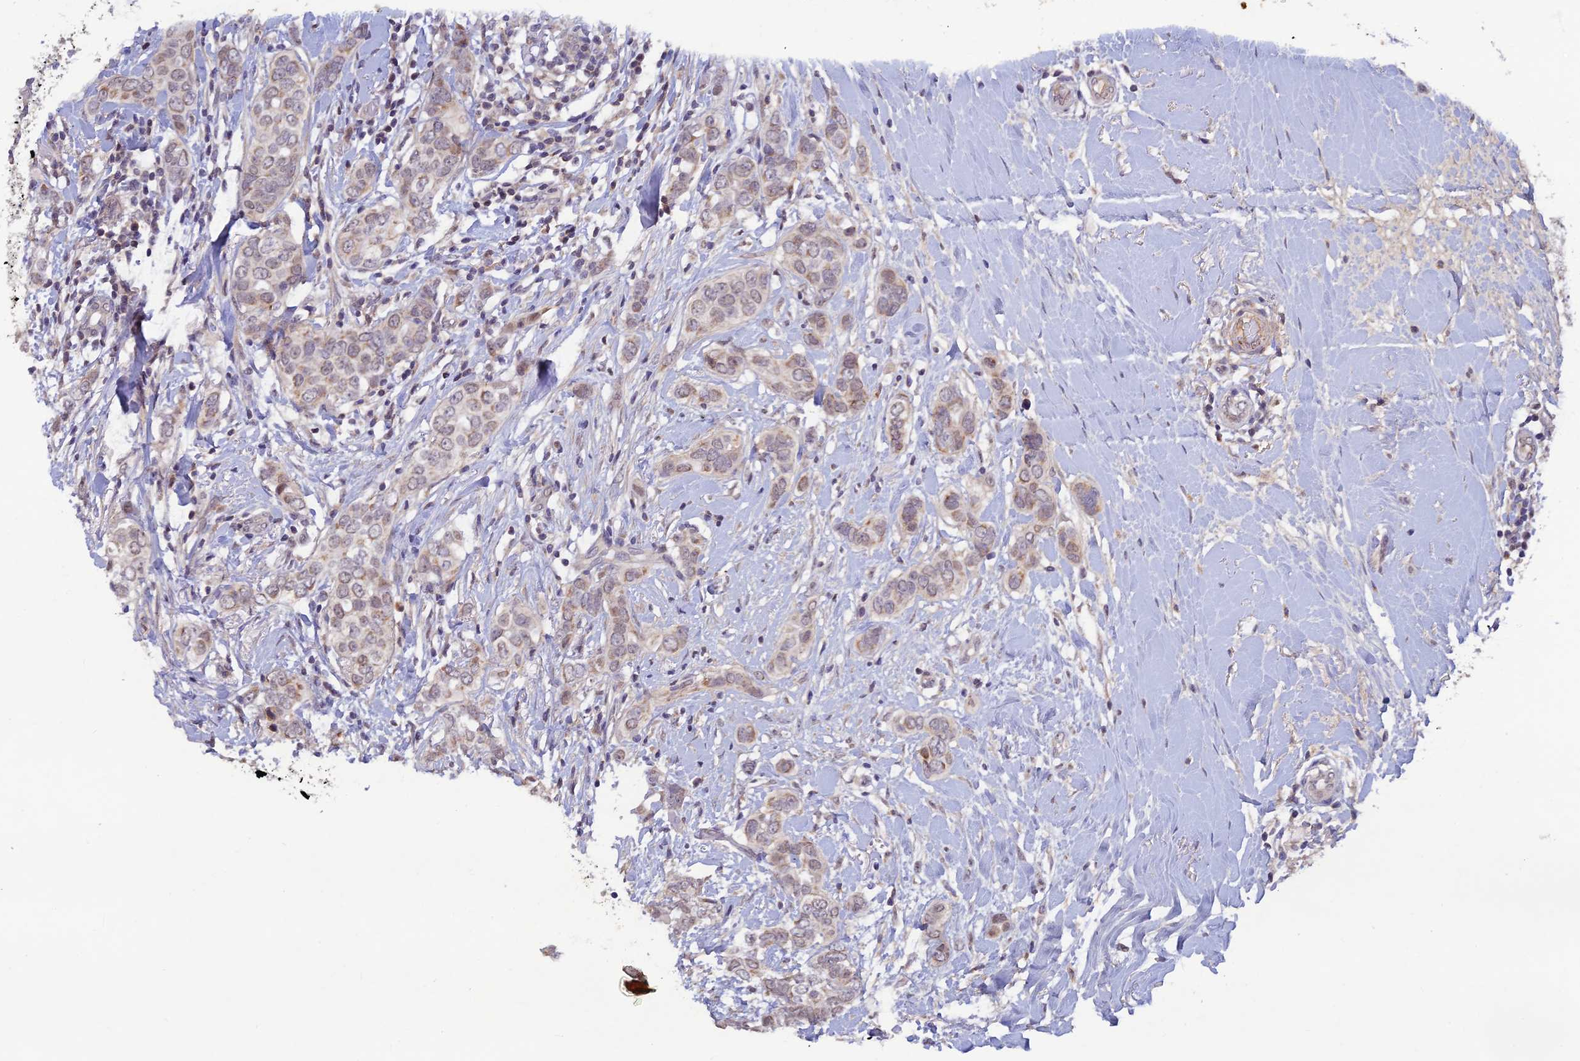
{"staining": {"intensity": "weak", "quantity": "25%-75%", "location": "cytoplasmic/membranous"}, "tissue": "breast cancer", "cell_type": "Tumor cells", "image_type": "cancer", "snomed": [{"axis": "morphology", "description": "Lobular carcinoma"}, {"axis": "topography", "description": "Breast"}], "caption": "A histopathology image of breast cancer stained for a protein displays weak cytoplasmic/membranous brown staining in tumor cells.", "gene": "FASTKD5", "patient": {"sex": "female", "age": 51}}